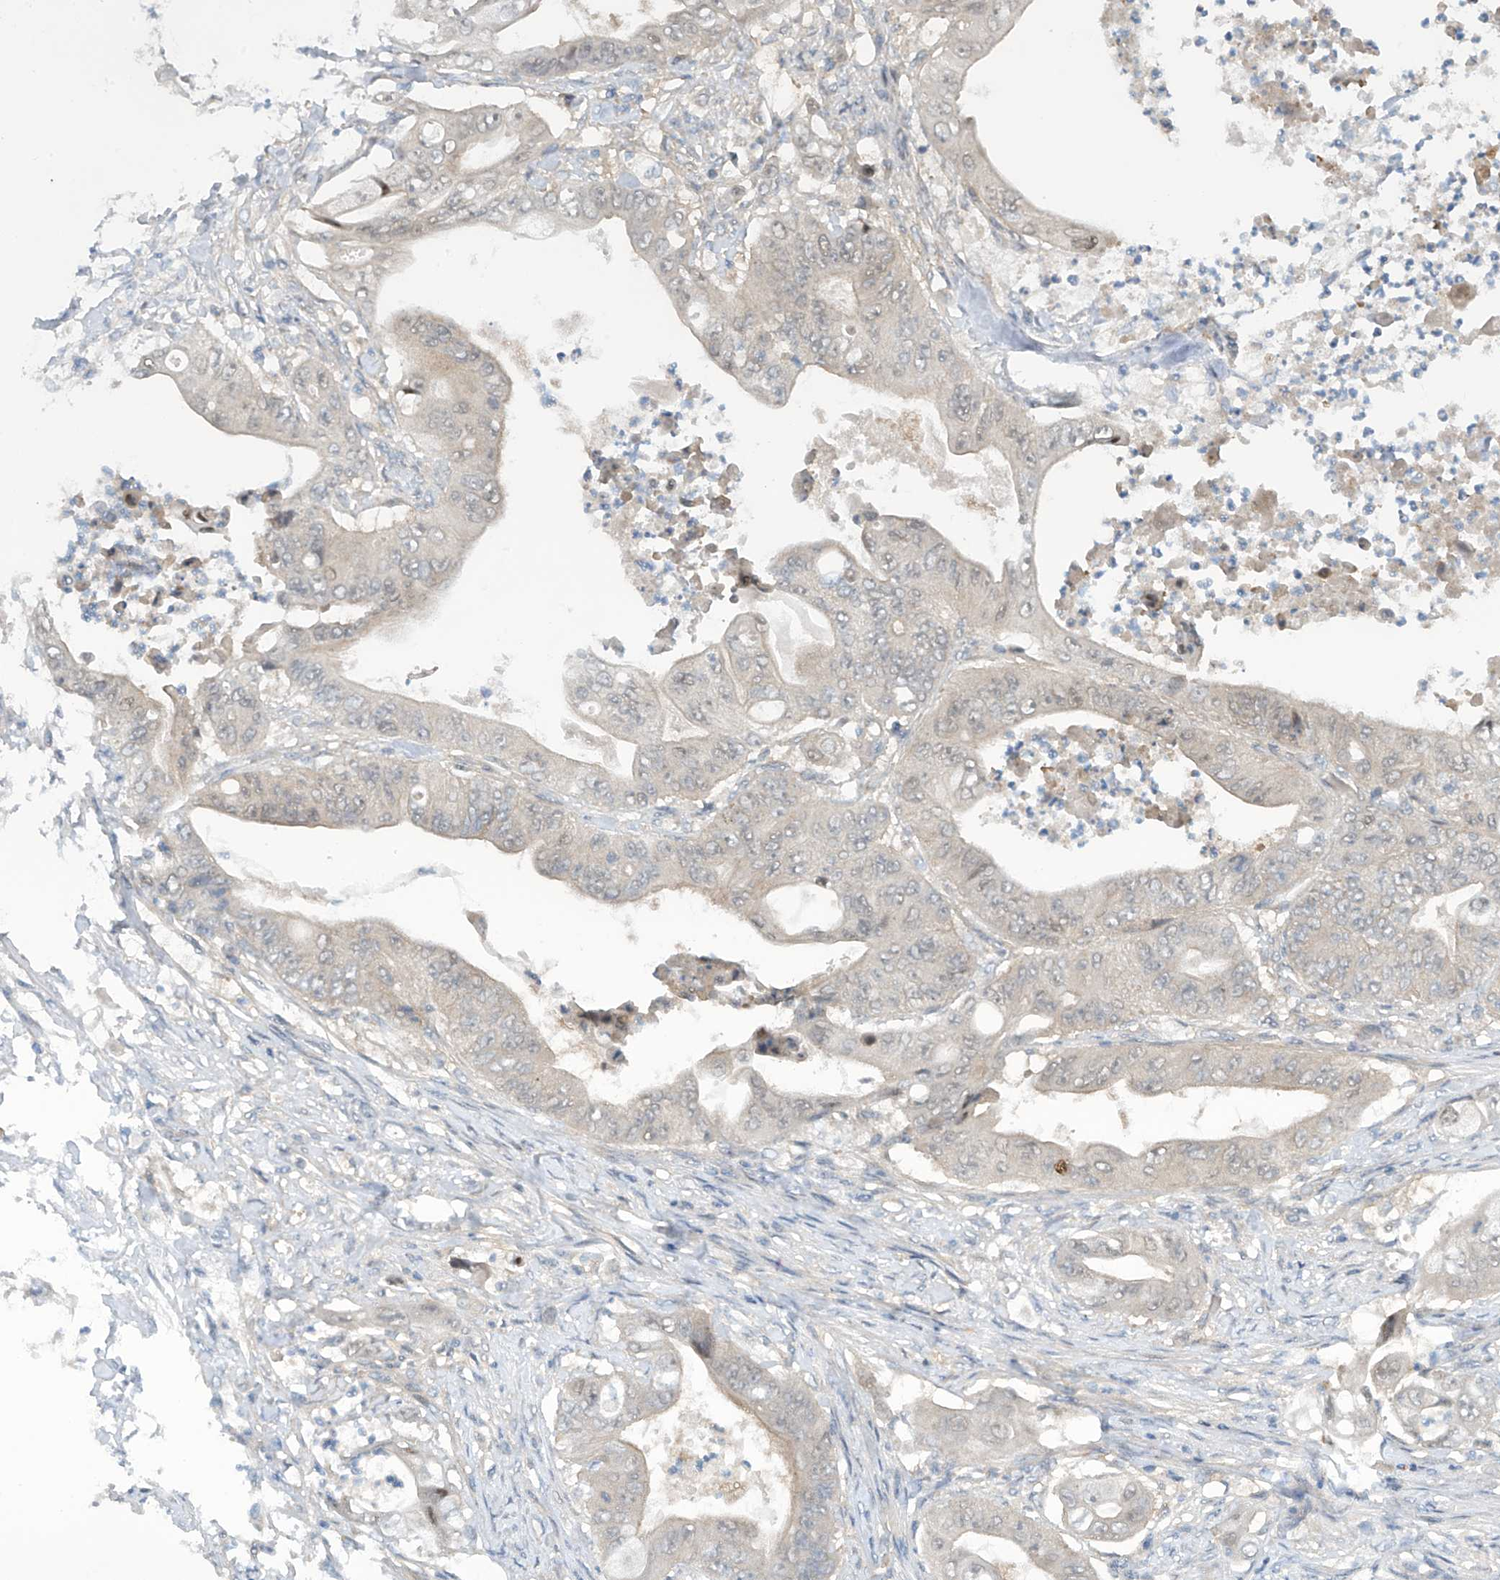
{"staining": {"intensity": "weak", "quantity": "<25%", "location": "cytoplasmic/membranous"}, "tissue": "stomach cancer", "cell_type": "Tumor cells", "image_type": "cancer", "snomed": [{"axis": "morphology", "description": "Adenocarcinoma, NOS"}, {"axis": "topography", "description": "Stomach"}], "caption": "Protein analysis of stomach cancer displays no significant positivity in tumor cells. (Stains: DAB (3,3'-diaminobenzidine) immunohistochemistry with hematoxylin counter stain, Microscopy: brightfield microscopy at high magnification).", "gene": "FSD1L", "patient": {"sex": "female", "age": 73}}